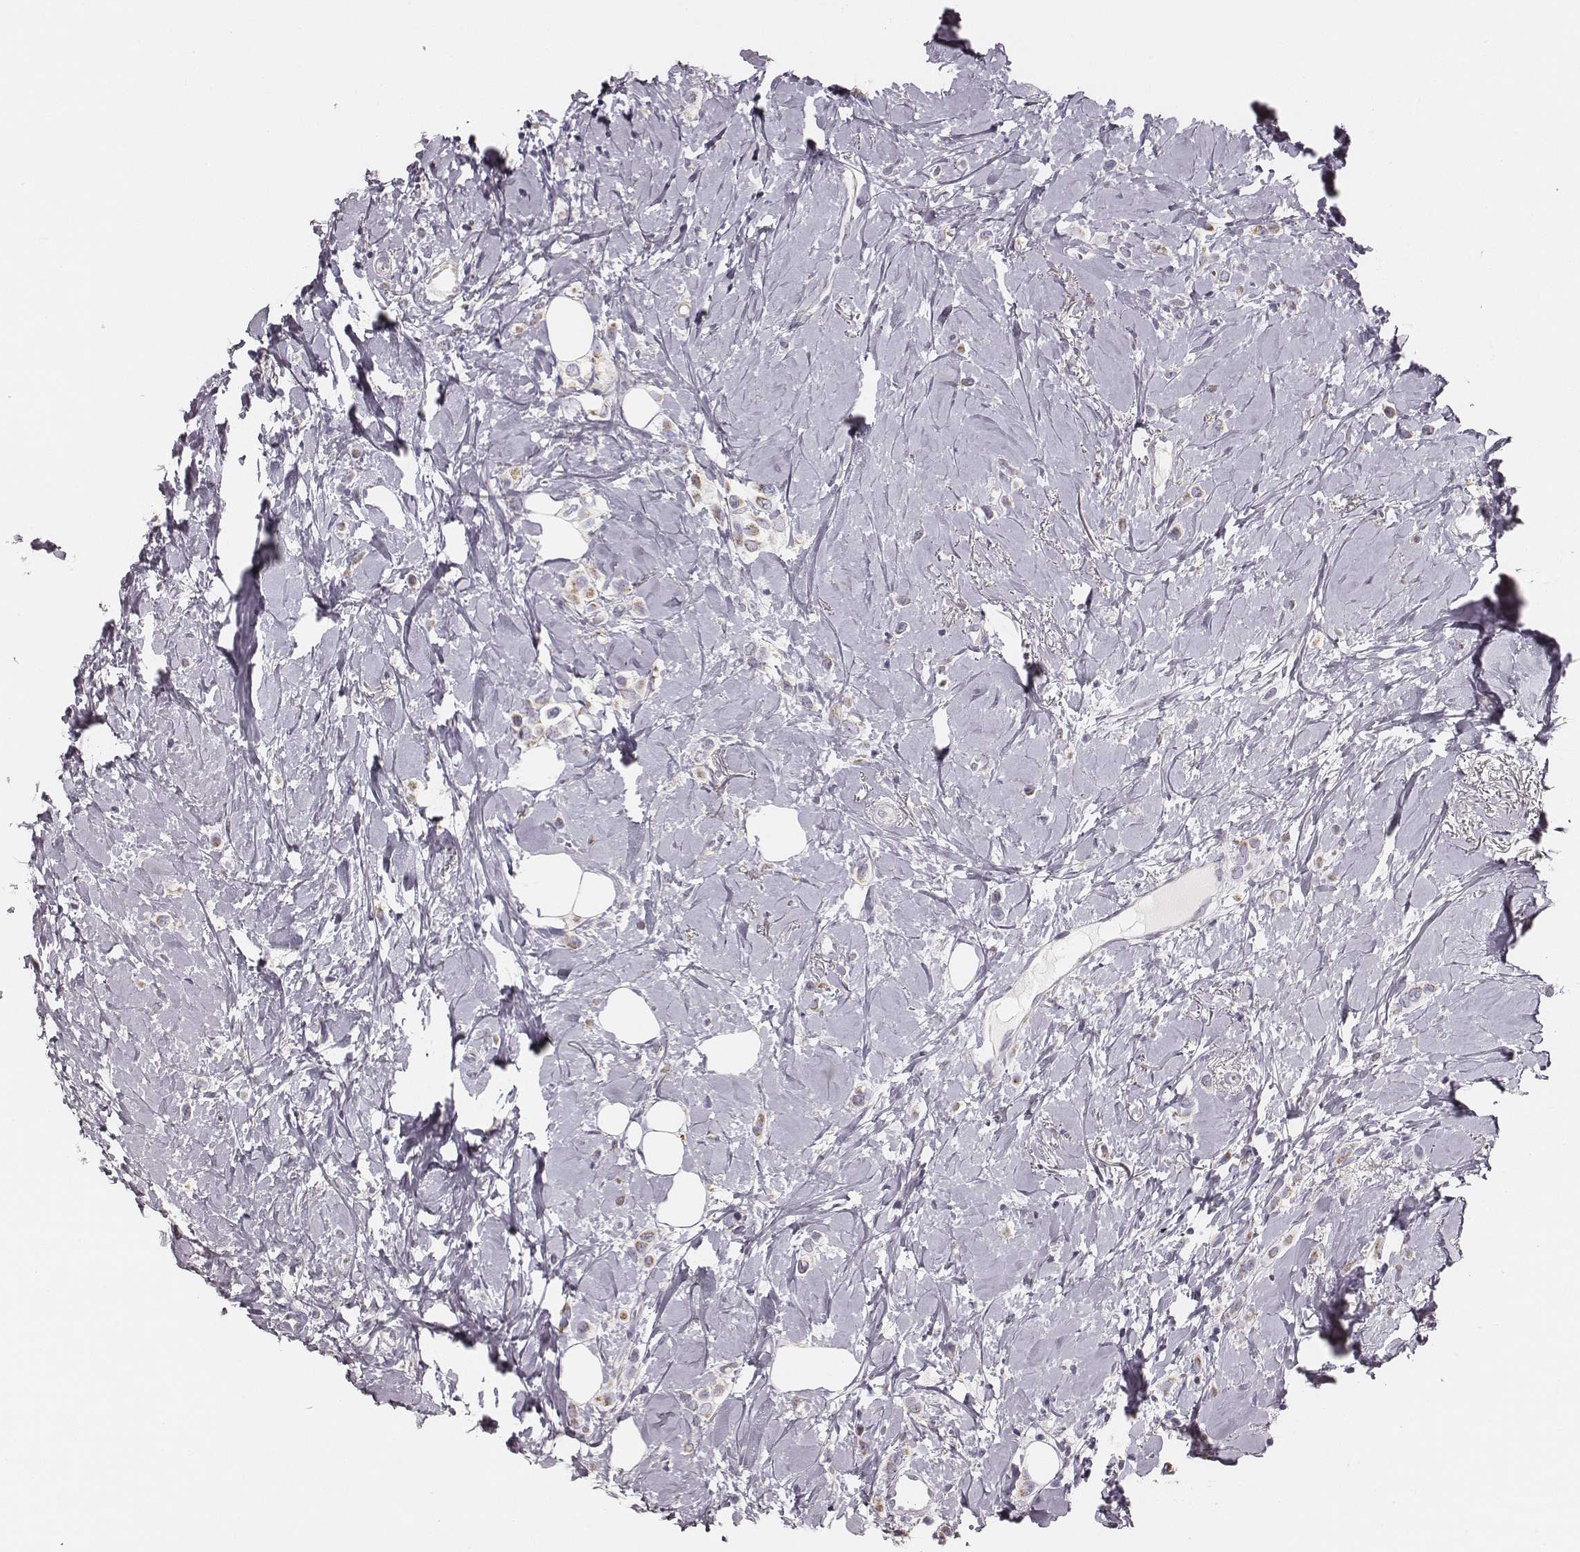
{"staining": {"intensity": "negative", "quantity": "none", "location": "none"}, "tissue": "breast cancer", "cell_type": "Tumor cells", "image_type": "cancer", "snomed": [{"axis": "morphology", "description": "Lobular carcinoma"}, {"axis": "topography", "description": "Breast"}], "caption": "DAB immunohistochemical staining of lobular carcinoma (breast) shows no significant expression in tumor cells.", "gene": "UBL4B", "patient": {"sex": "female", "age": 66}}